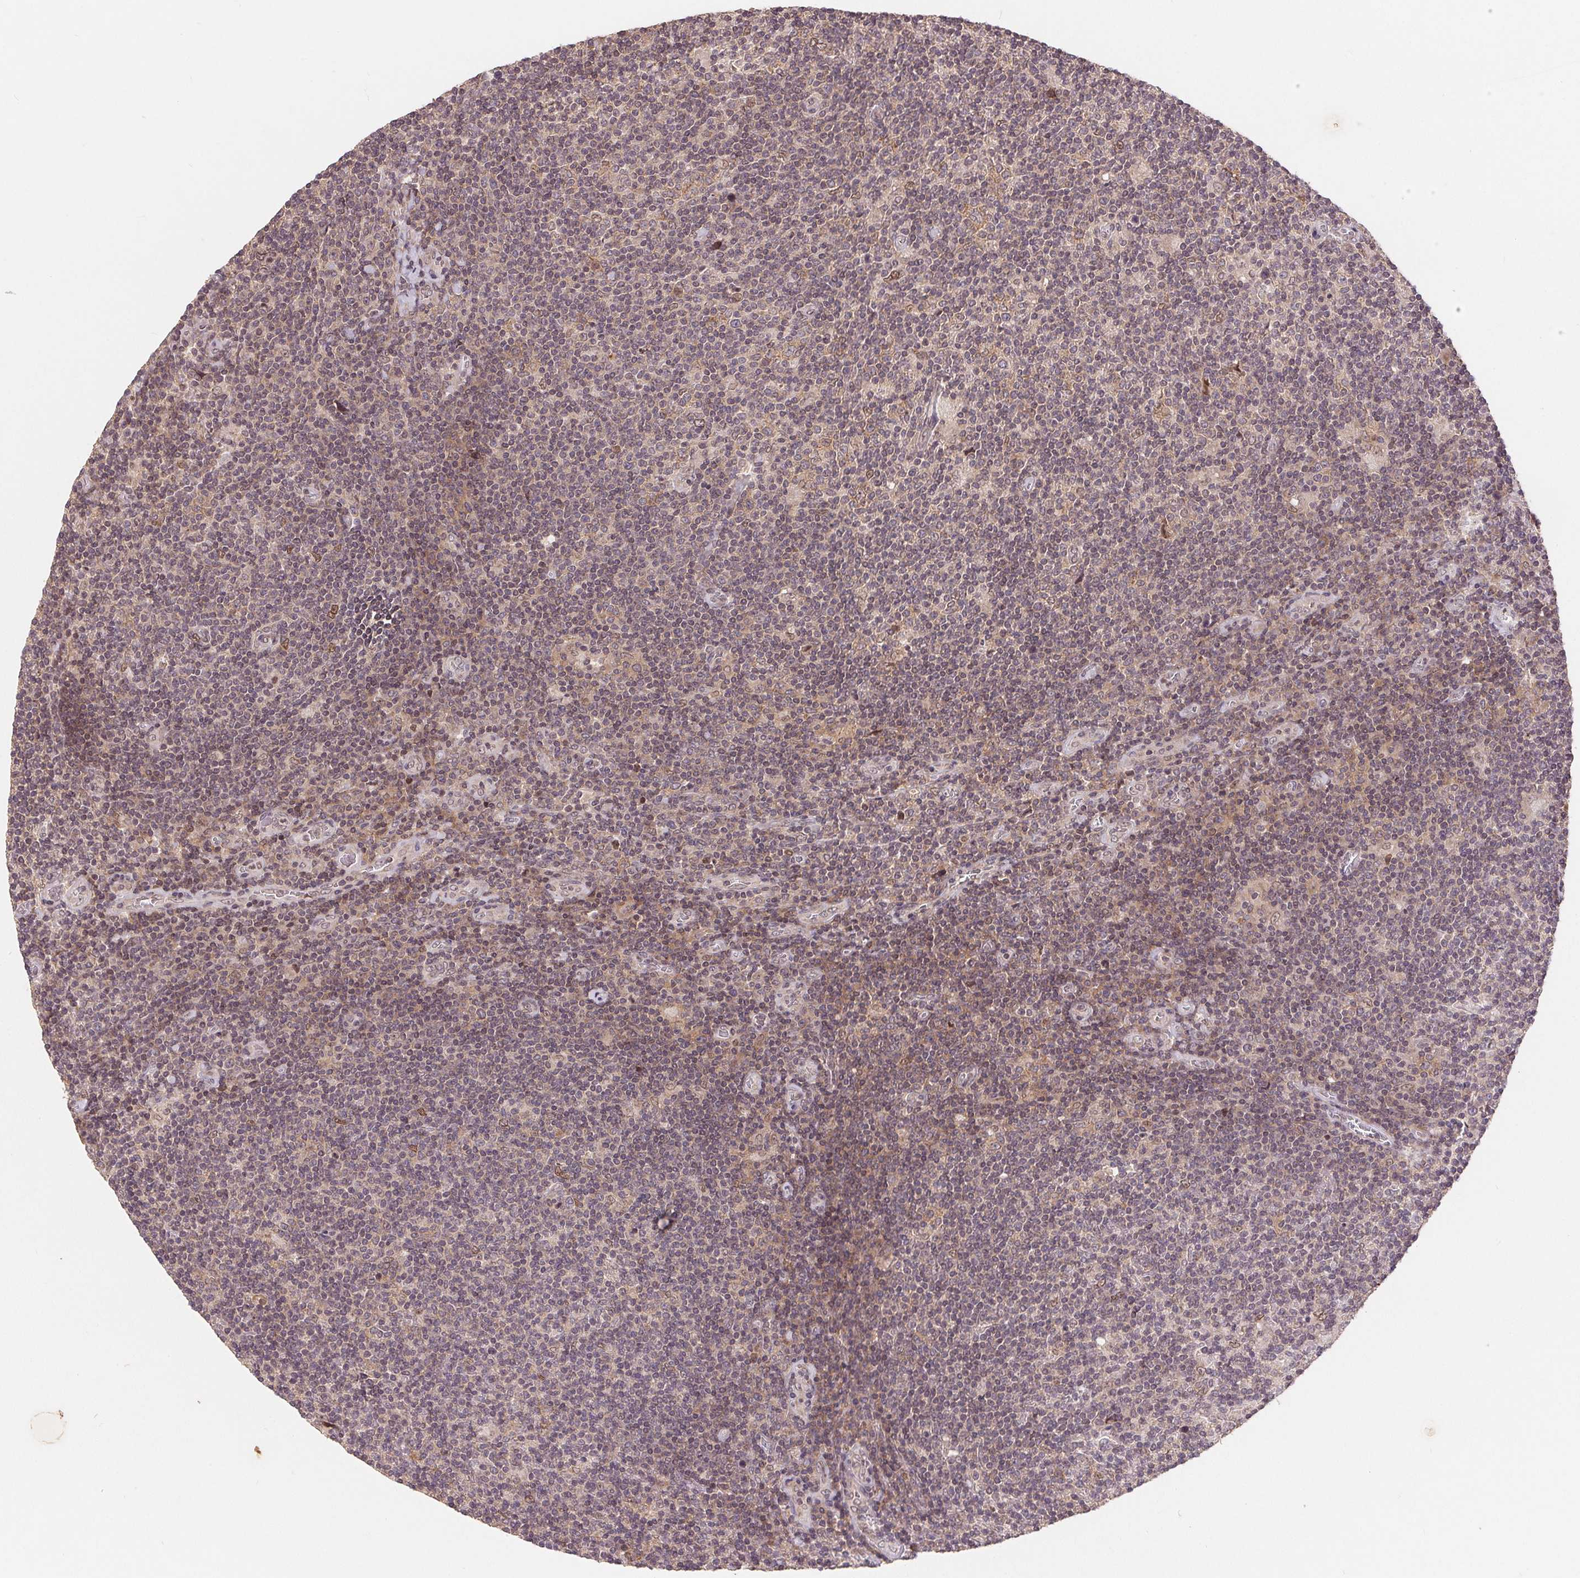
{"staining": {"intensity": "negative", "quantity": "none", "location": "none"}, "tissue": "lymphoma", "cell_type": "Tumor cells", "image_type": "cancer", "snomed": [{"axis": "morphology", "description": "Hodgkin's disease, NOS"}, {"axis": "topography", "description": "Lymph node"}], "caption": "Immunohistochemistry (IHC) histopathology image of neoplastic tissue: lymphoma stained with DAB (3,3'-diaminobenzidine) displays no significant protein staining in tumor cells. The staining is performed using DAB brown chromogen with nuclei counter-stained in using hematoxylin.", "gene": "HMGN3", "patient": {"sex": "male", "age": 40}}